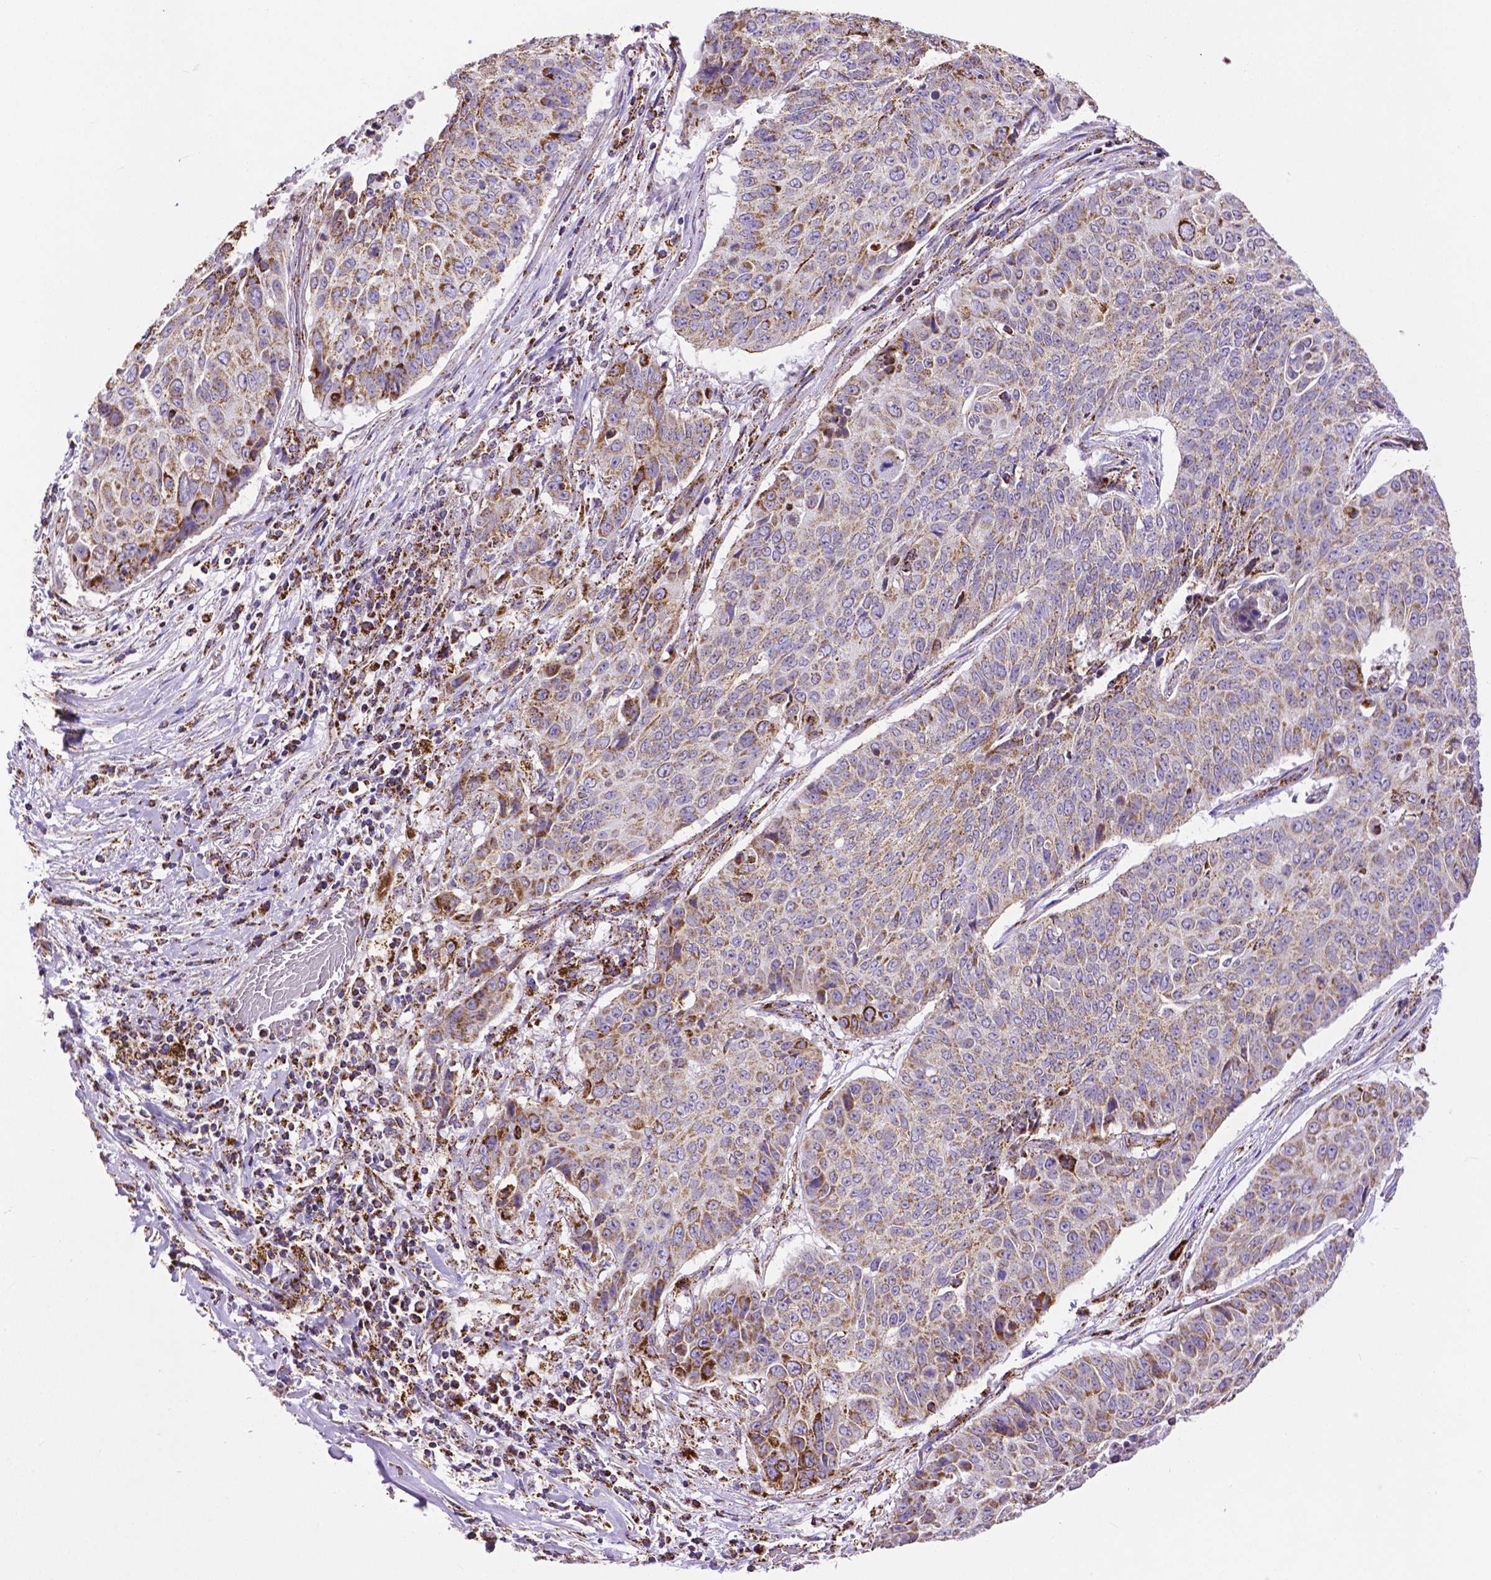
{"staining": {"intensity": "moderate", "quantity": "25%-75%", "location": "cytoplasmic/membranous"}, "tissue": "lung cancer", "cell_type": "Tumor cells", "image_type": "cancer", "snomed": [{"axis": "morphology", "description": "Normal tissue, NOS"}, {"axis": "morphology", "description": "Squamous cell carcinoma, NOS"}, {"axis": "topography", "description": "Bronchus"}, {"axis": "topography", "description": "Lung"}], "caption": "Lung squamous cell carcinoma stained with a protein marker reveals moderate staining in tumor cells.", "gene": "MACC1", "patient": {"sex": "male", "age": 64}}